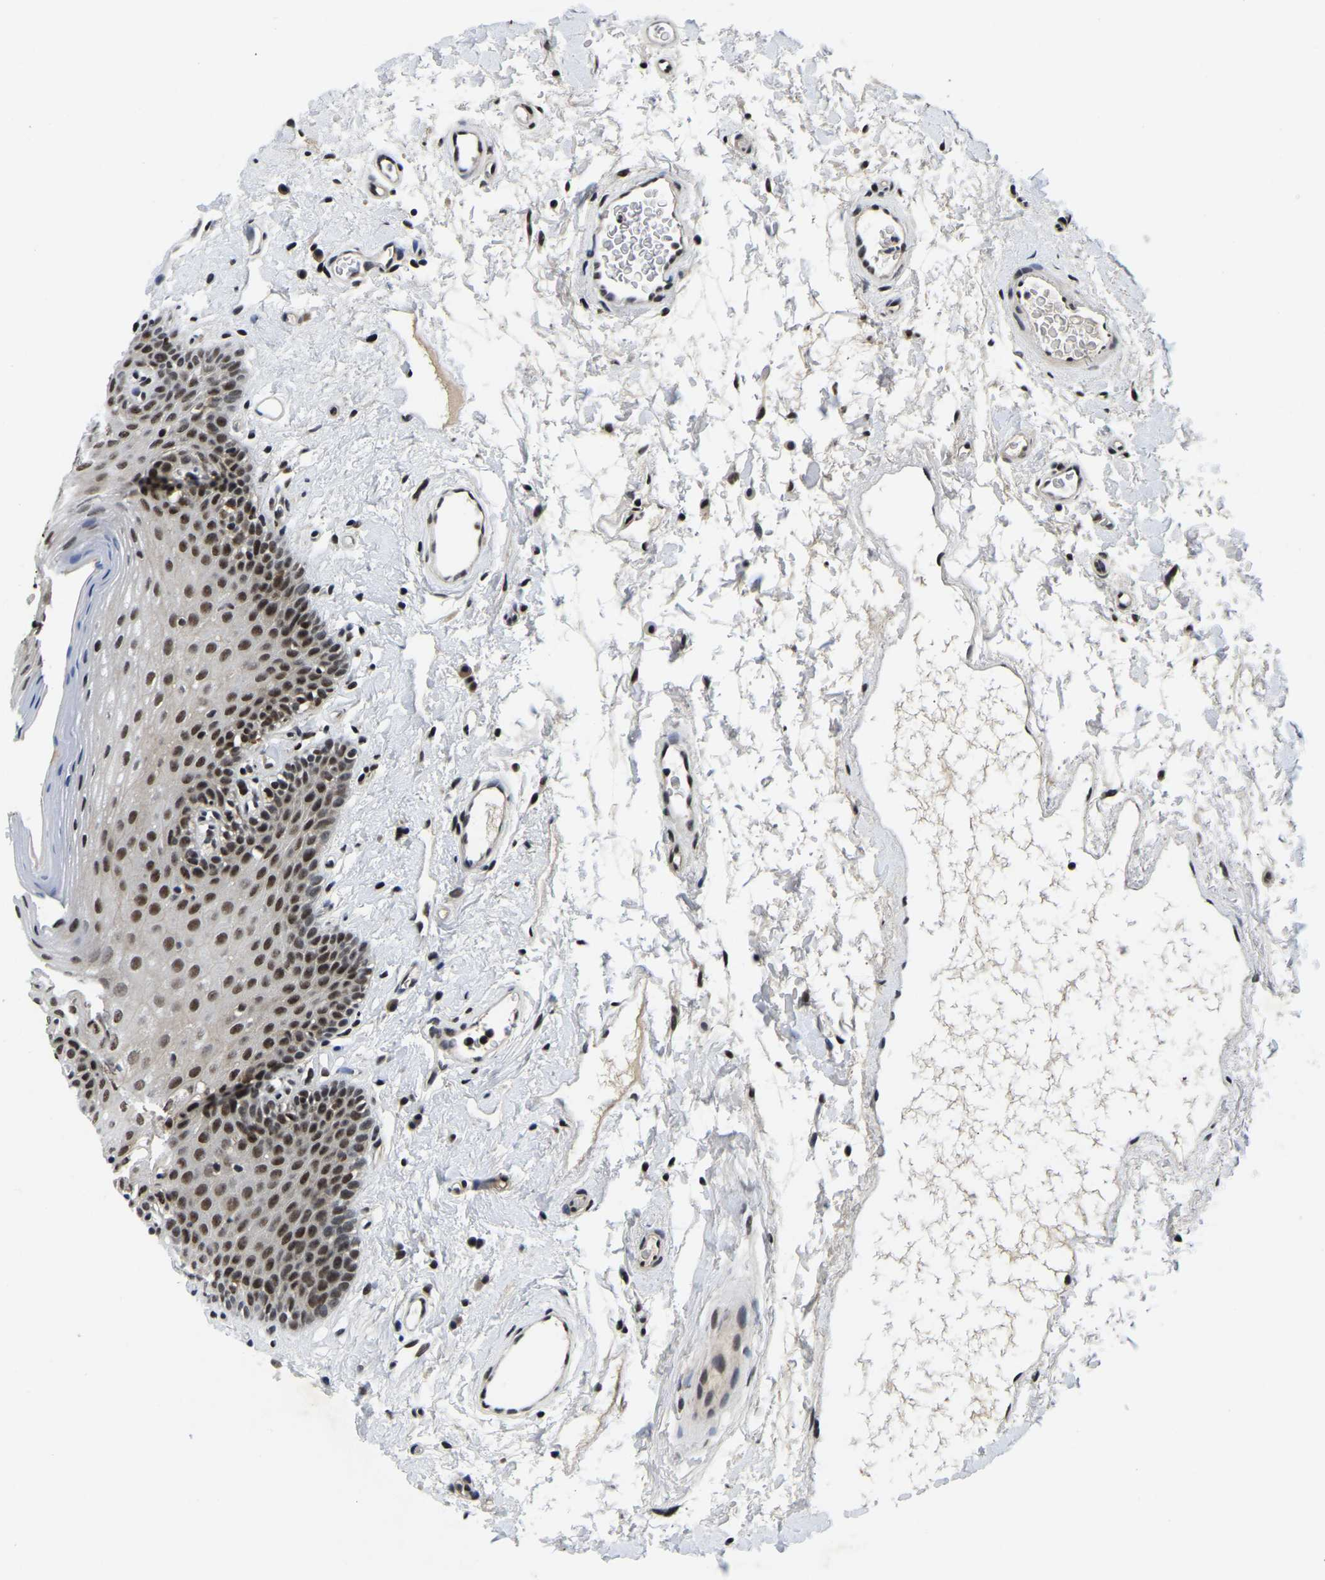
{"staining": {"intensity": "moderate", "quantity": ">75%", "location": "nuclear"}, "tissue": "oral mucosa", "cell_type": "Squamous epithelial cells", "image_type": "normal", "snomed": [{"axis": "morphology", "description": "Normal tissue, NOS"}, {"axis": "topography", "description": "Oral tissue"}], "caption": "IHC of normal oral mucosa shows medium levels of moderate nuclear staining in about >75% of squamous epithelial cells. Nuclei are stained in blue.", "gene": "POLDIP3", "patient": {"sex": "male", "age": 66}}